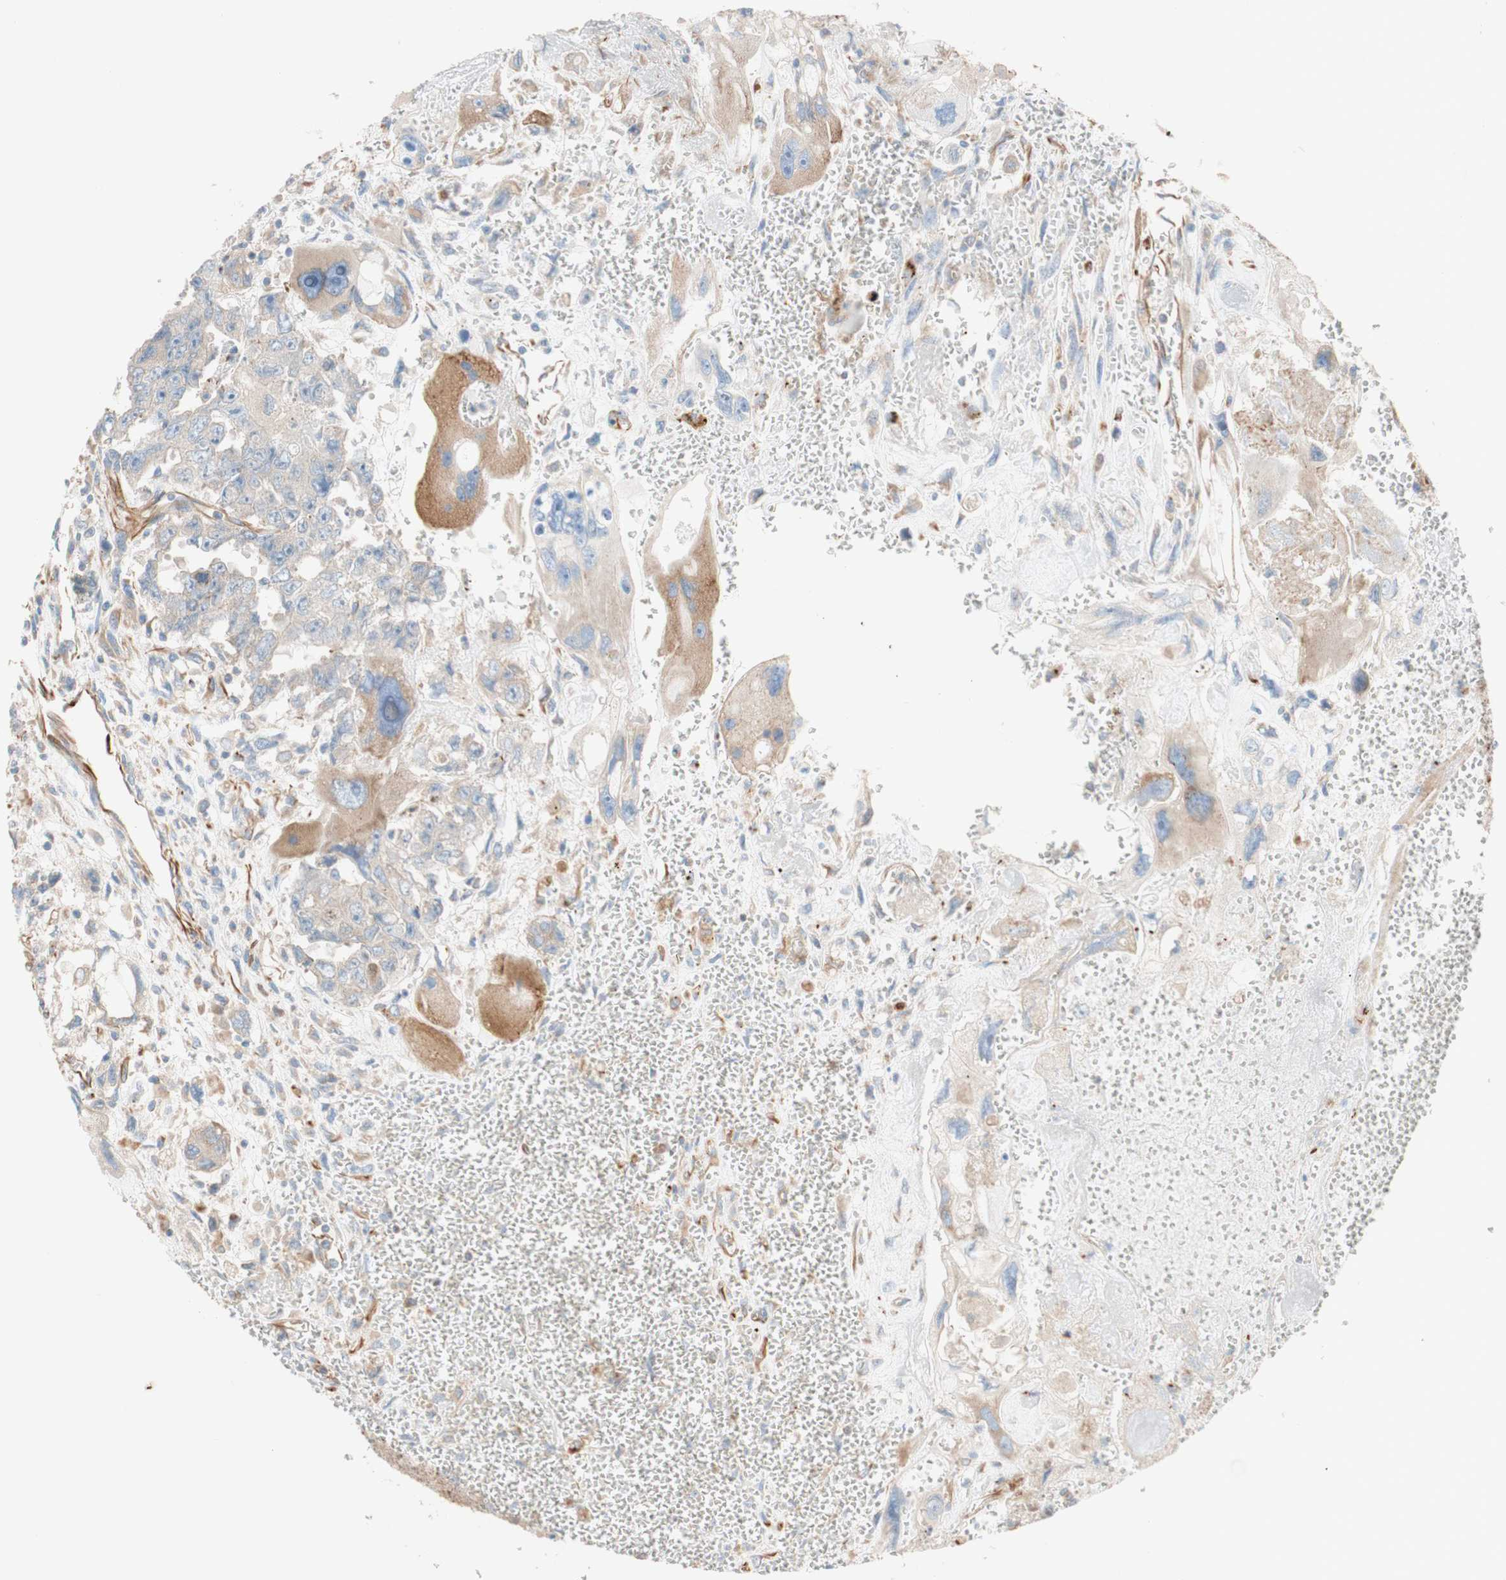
{"staining": {"intensity": "weak", "quantity": ">75%", "location": "cytoplasmic/membranous"}, "tissue": "testis cancer", "cell_type": "Tumor cells", "image_type": "cancer", "snomed": [{"axis": "morphology", "description": "Carcinoma, Embryonal, NOS"}, {"axis": "topography", "description": "Testis"}], "caption": "Testis cancer stained for a protein (brown) shows weak cytoplasmic/membranous positive expression in approximately >75% of tumor cells.", "gene": "C1orf43", "patient": {"sex": "male", "age": 28}}